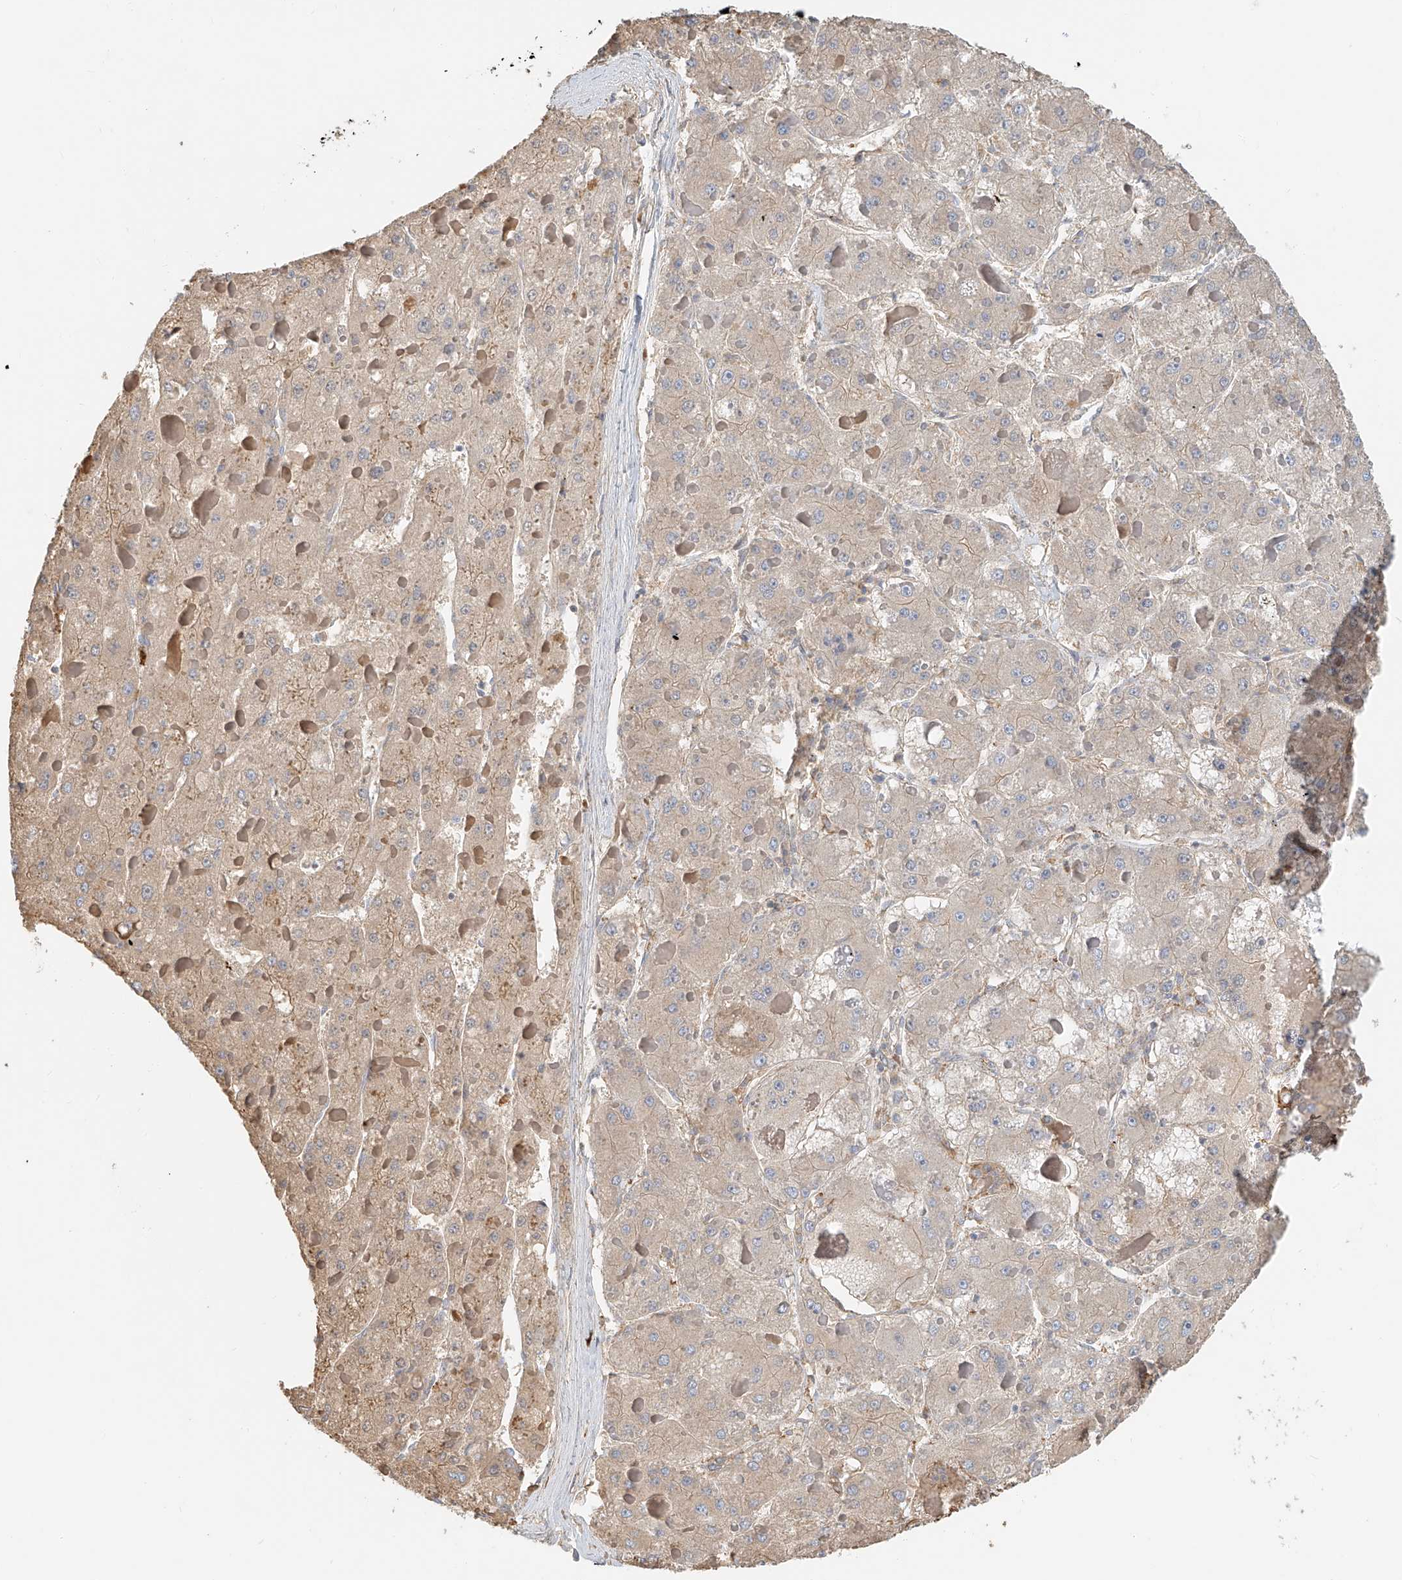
{"staining": {"intensity": "weak", "quantity": "25%-75%", "location": "cytoplasmic/membranous"}, "tissue": "liver cancer", "cell_type": "Tumor cells", "image_type": "cancer", "snomed": [{"axis": "morphology", "description": "Carcinoma, Hepatocellular, NOS"}, {"axis": "topography", "description": "Liver"}], "caption": "Human liver hepatocellular carcinoma stained with a brown dye reveals weak cytoplasmic/membranous positive expression in approximately 25%-75% of tumor cells.", "gene": "ZFP30", "patient": {"sex": "female", "age": 73}}